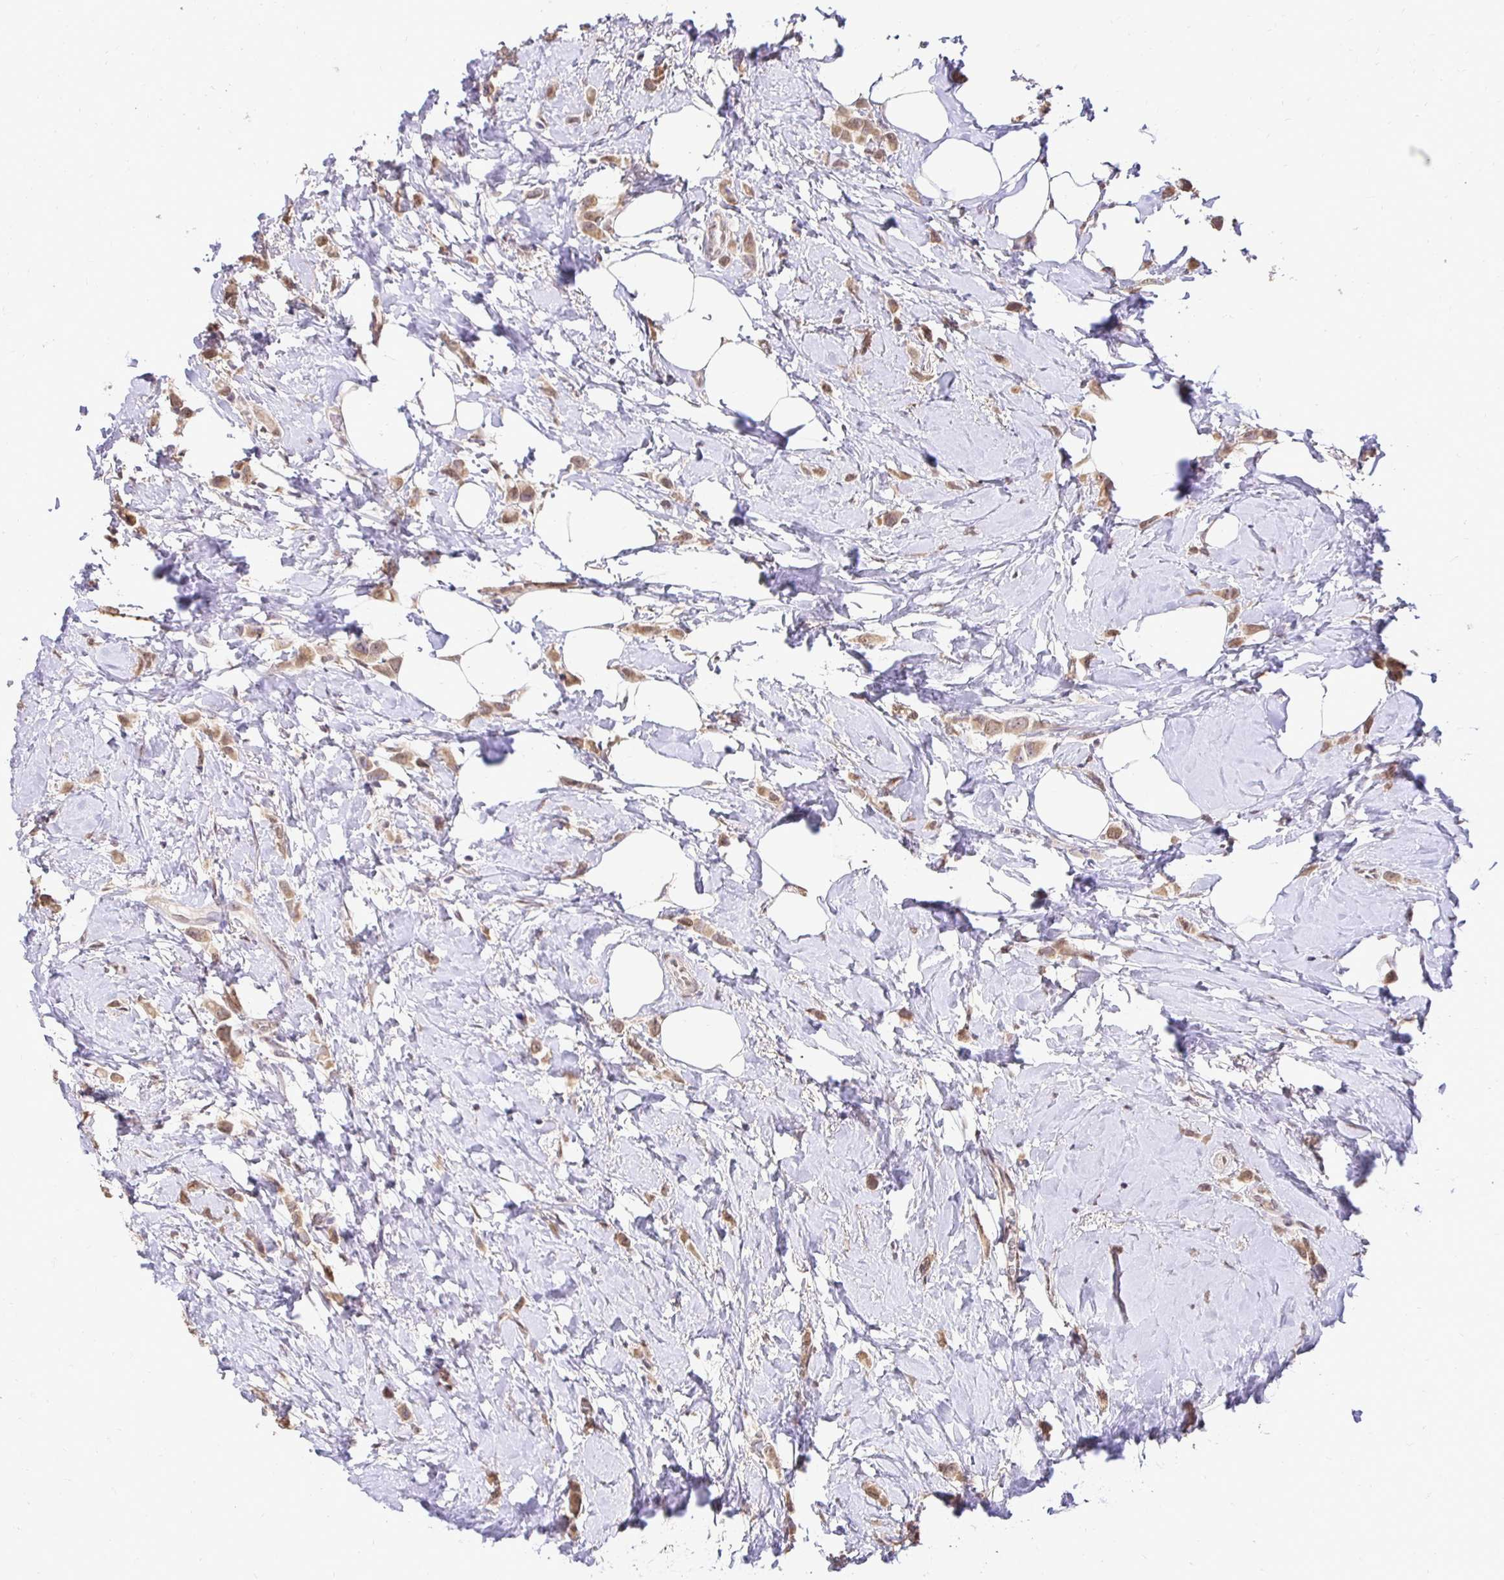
{"staining": {"intensity": "moderate", "quantity": ">75%", "location": "cytoplasmic/membranous,nuclear"}, "tissue": "breast cancer", "cell_type": "Tumor cells", "image_type": "cancer", "snomed": [{"axis": "morphology", "description": "Lobular carcinoma"}, {"axis": "topography", "description": "Breast"}], "caption": "The micrograph exhibits staining of breast cancer (lobular carcinoma), revealing moderate cytoplasmic/membranous and nuclear protein staining (brown color) within tumor cells.", "gene": "RHEBL1", "patient": {"sex": "female", "age": 66}}